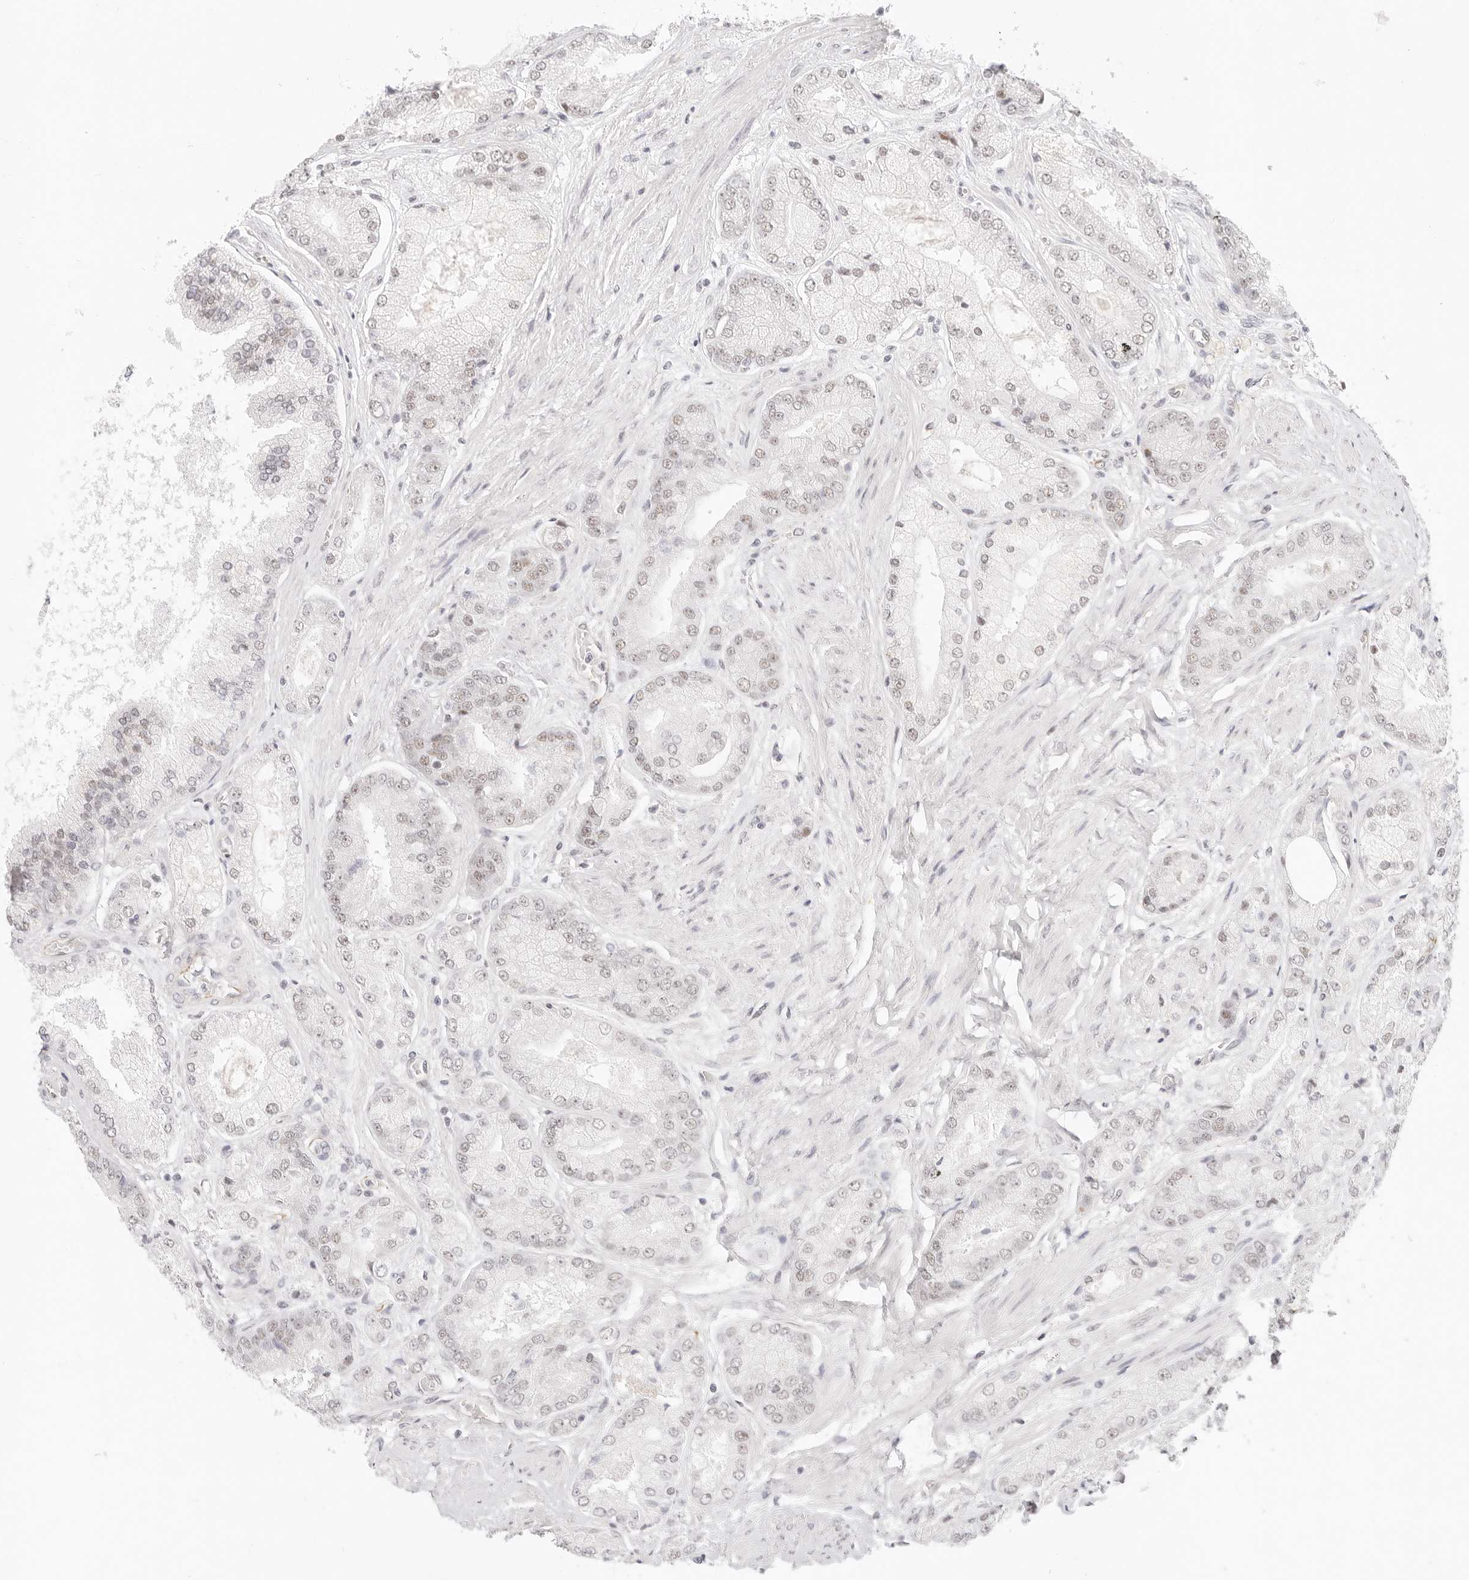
{"staining": {"intensity": "weak", "quantity": "<25%", "location": "nuclear"}, "tissue": "prostate cancer", "cell_type": "Tumor cells", "image_type": "cancer", "snomed": [{"axis": "morphology", "description": "Adenocarcinoma, High grade"}, {"axis": "topography", "description": "Prostate"}], "caption": "Tumor cells are negative for brown protein staining in prostate high-grade adenocarcinoma.", "gene": "ZC3H11A", "patient": {"sex": "male", "age": 58}}